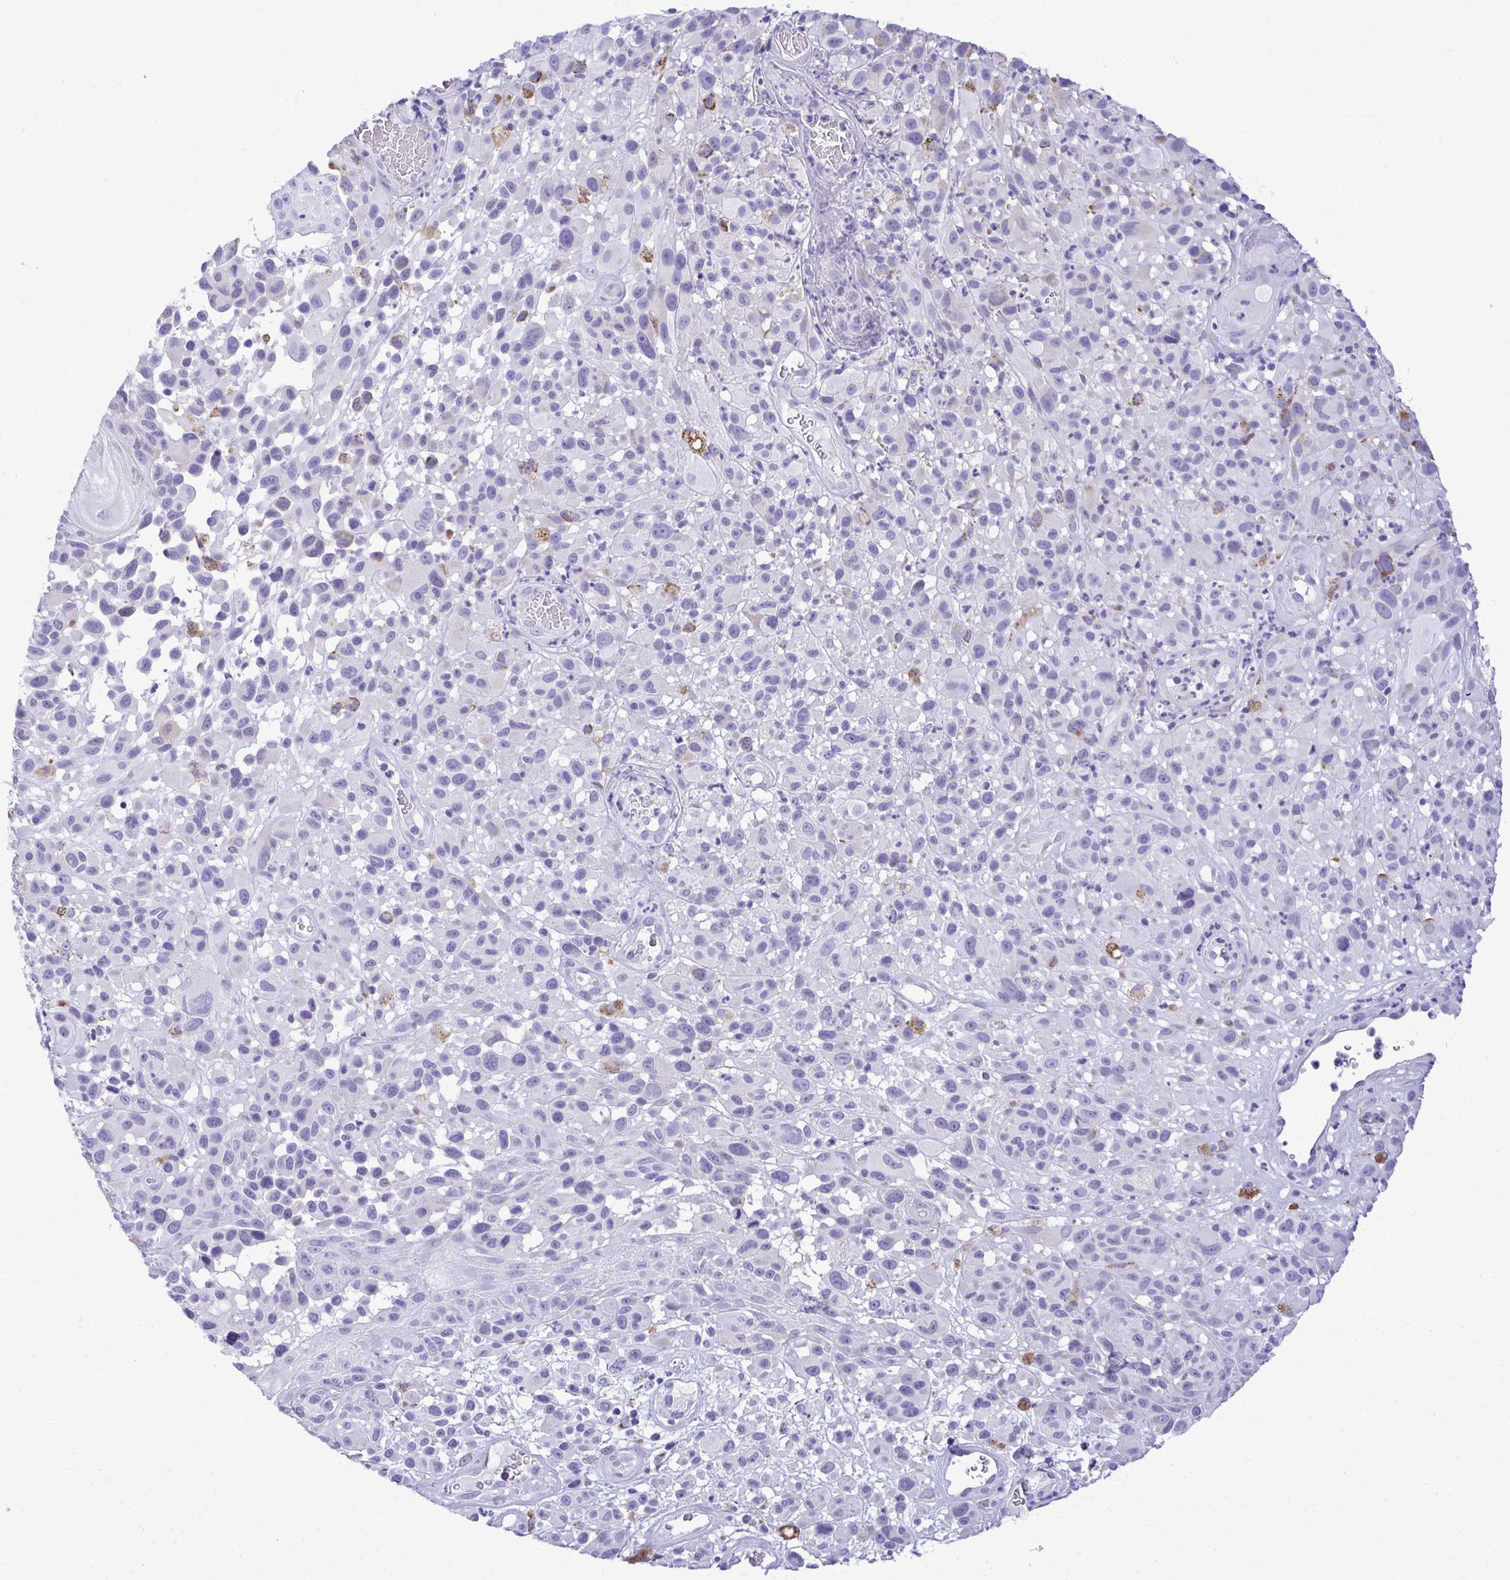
{"staining": {"intensity": "negative", "quantity": "none", "location": "none"}, "tissue": "melanoma", "cell_type": "Tumor cells", "image_type": "cancer", "snomed": [{"axis": "morphology", "description": "Malignant melanoma, NOS"}, {"axis": "topography", "description": "Skin"}], "caption": "This is an immunohistochemistry image of melanoma. There is no staining in tumor cells.", "gene": "AIG1", "patient": {"sex": "male", "age": 68}}